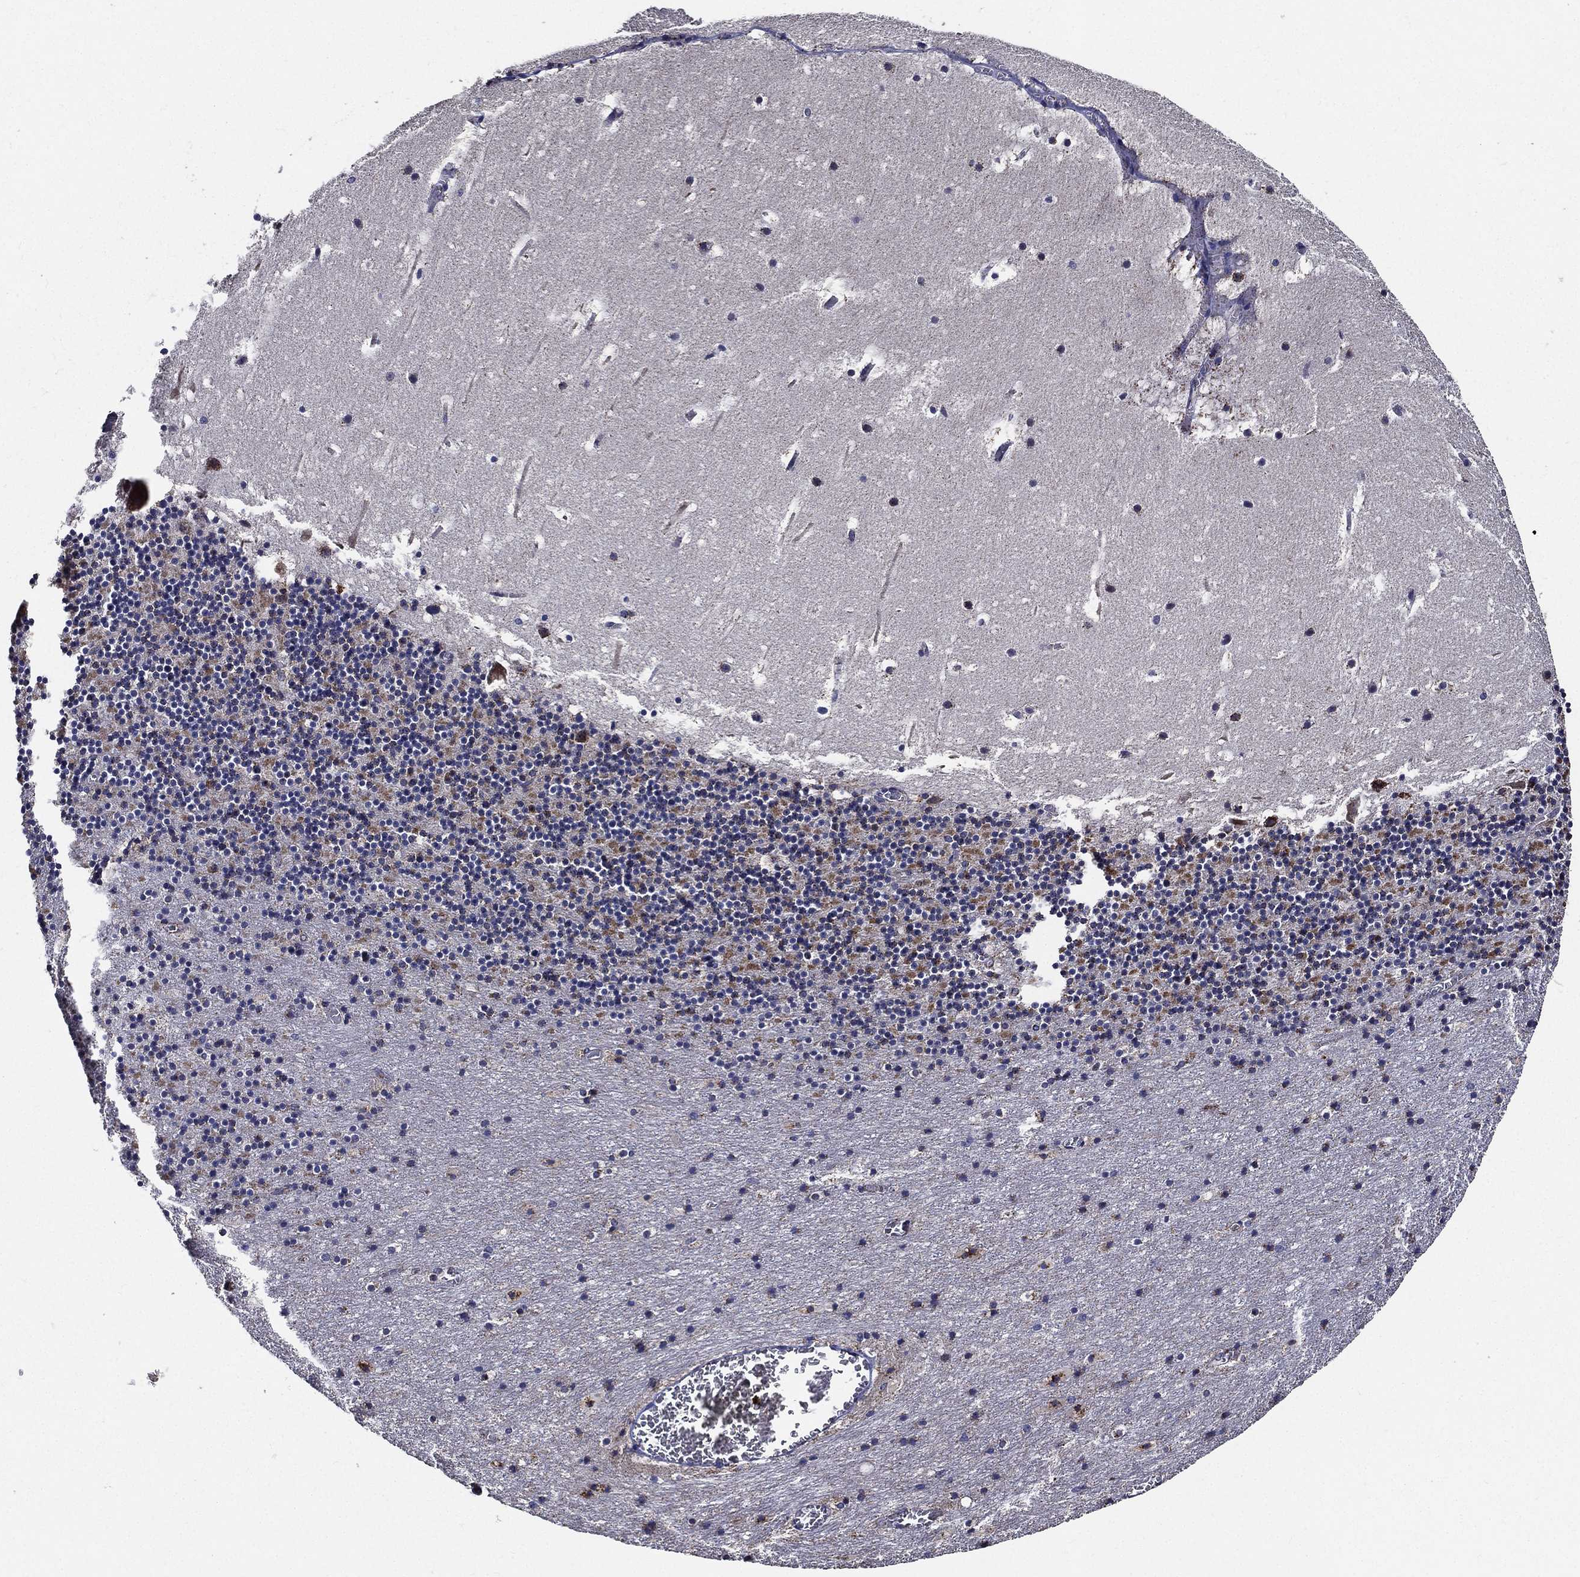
{"staining": {"intensity": "negative", "quantity": "none", "location": "none"}, "tissue": "cerebellum", "cell_type": "Cells in granular layer", "image_type": "normal", "snomed": [{"axis": "morphology", "description": "Normal tissue, NOS"}, {"axis": "topography", "description": "Cerebellum"}], "caption": "Histopathology image shows no significant protein expression in cells in granular layer of benign cerebellum.", "gene": "NDUFAB1", "patient": {"sex": "male", "age": 37}}